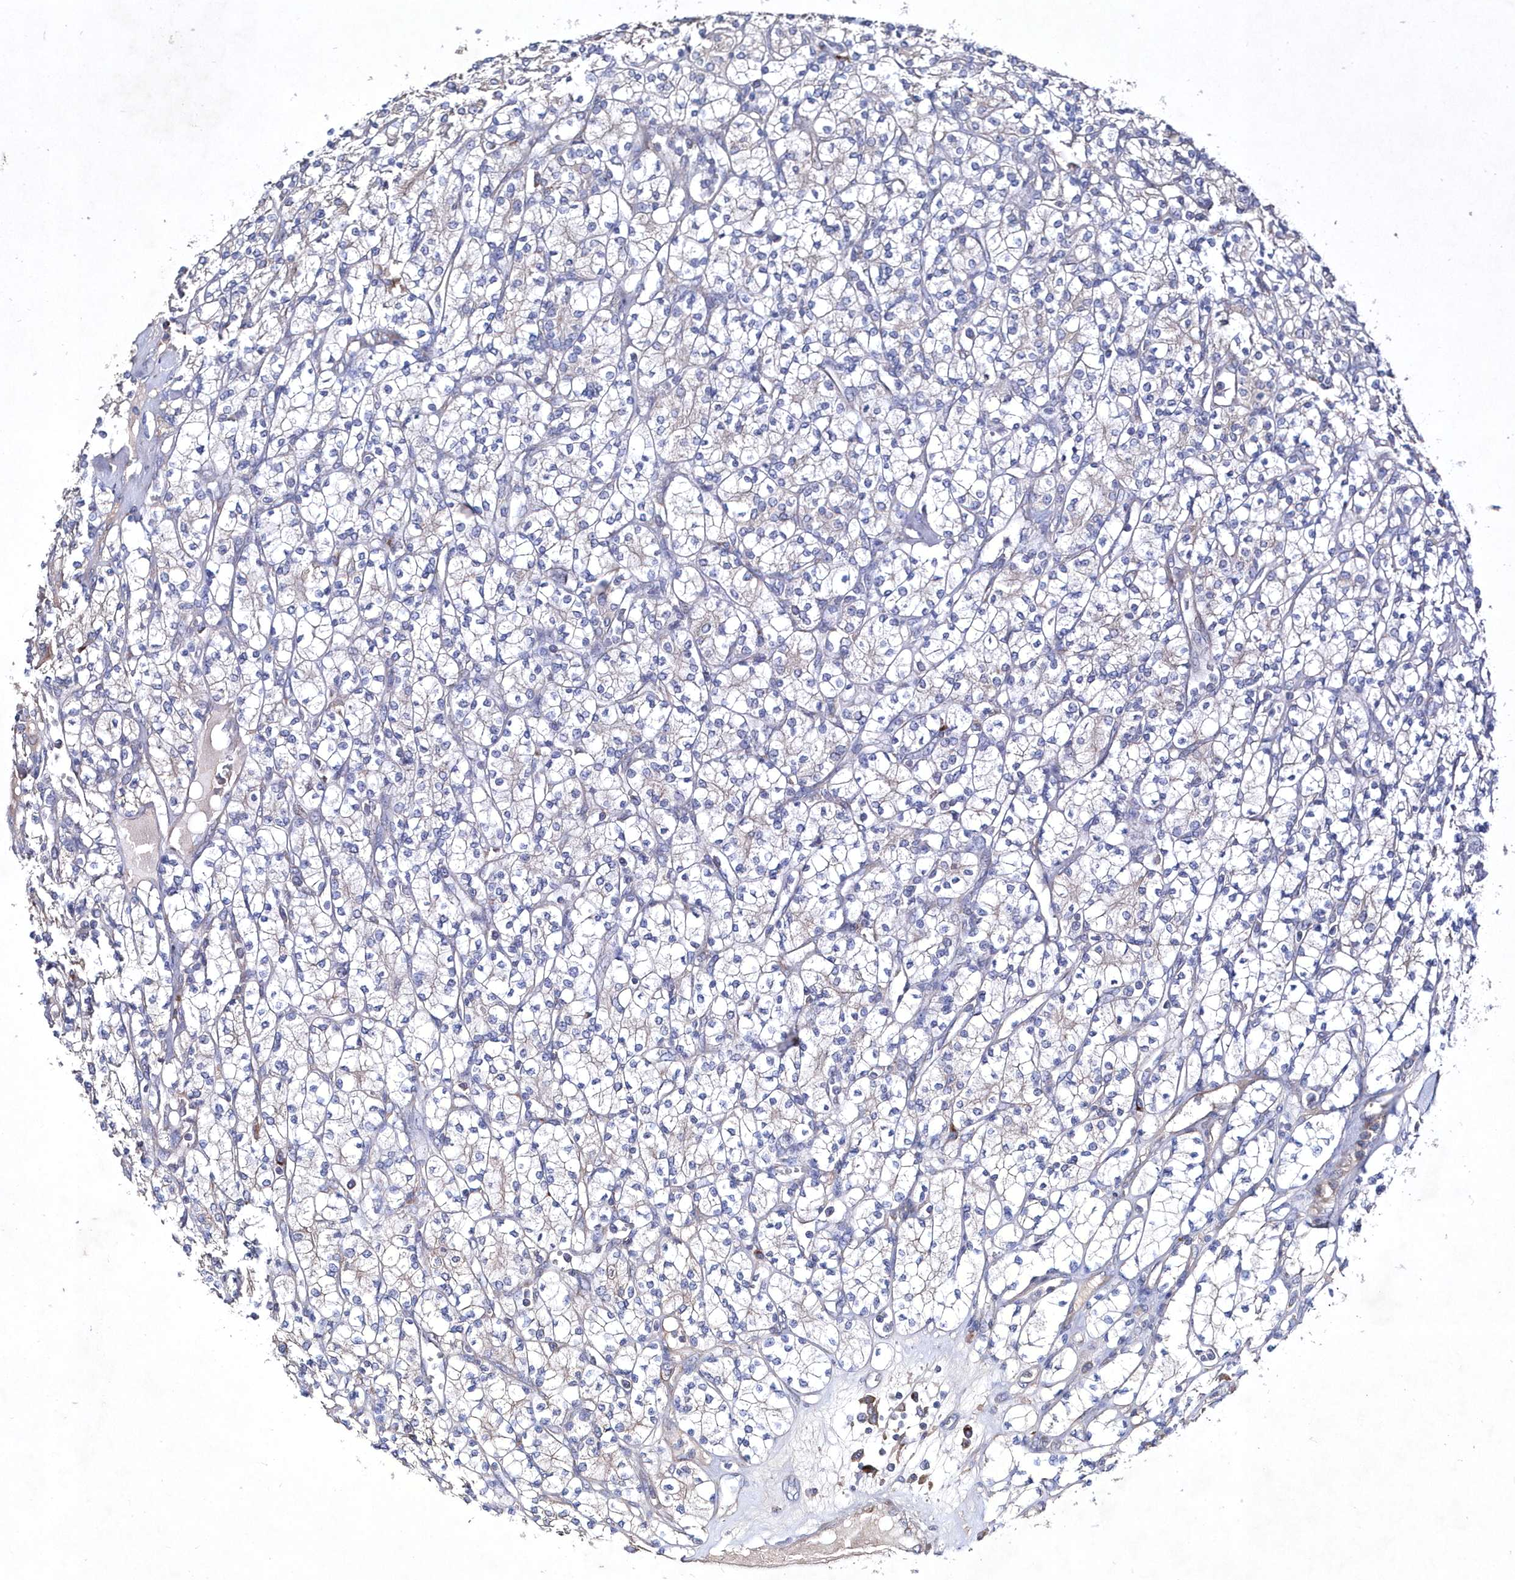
{"staining": {"intensity": "negative", "quantity": "none", "location": "none"}, "tissue": "renal cancer", "cell_type": "Tumor cells", "image_type": "cancer", "snomed": [{"axis": "morphology", "description": "Adenocarcinoma, NOS"}, {"axis": "topography", "description": "Kidney"}], "caption": "Immunohistochemistry histopathology image of adenocarcinoma (renal) stained for a protein (brown), which exhibits no positivity in tumor cells.", "gene": "METTL8", "patient": {"sex": "male", "age": 77}}